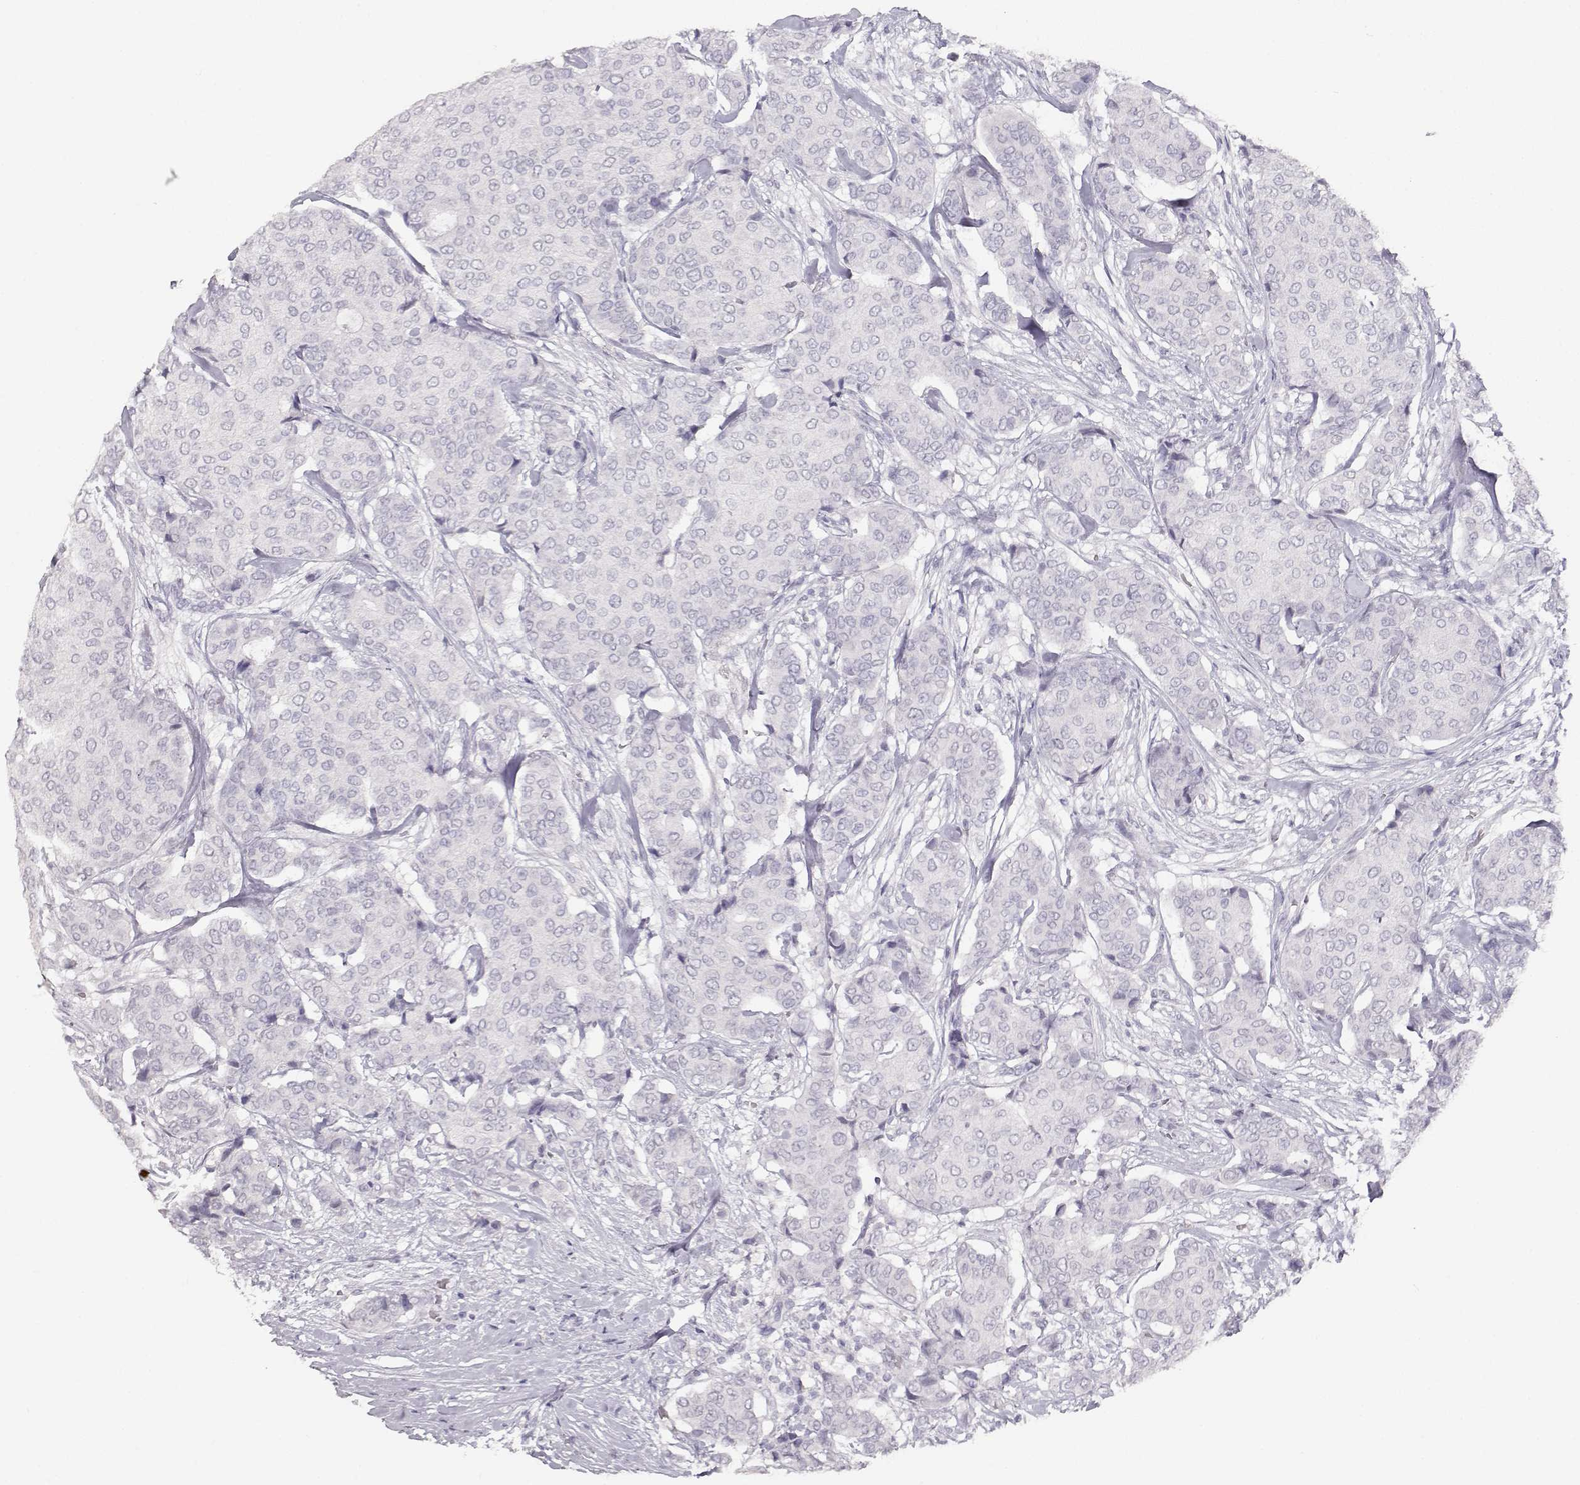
{"staining": {"intensity": "negative", "quantity": "none", "location": "none"}, "tissue": "breast cancer", "cell_type": "Tumor cells", "image_type": "cancer", "snomed": [{"axis": "morphology", "description": "Duct carcinoma"}, {"axis": "topography", "description": "Breast"}], "caption": "Tumor cells show no significant protein positivity in breast cancer (intraductal carcinoma). The staining was performed using DAB (3,3'-diaminobenzidine) to visualize the protein expression in brown, while the nuclei were stained in blue with hematoxylin (Magnification: 20x).", "gene": "TKTL1", "patient": {"sex": "female", "age": 75}}